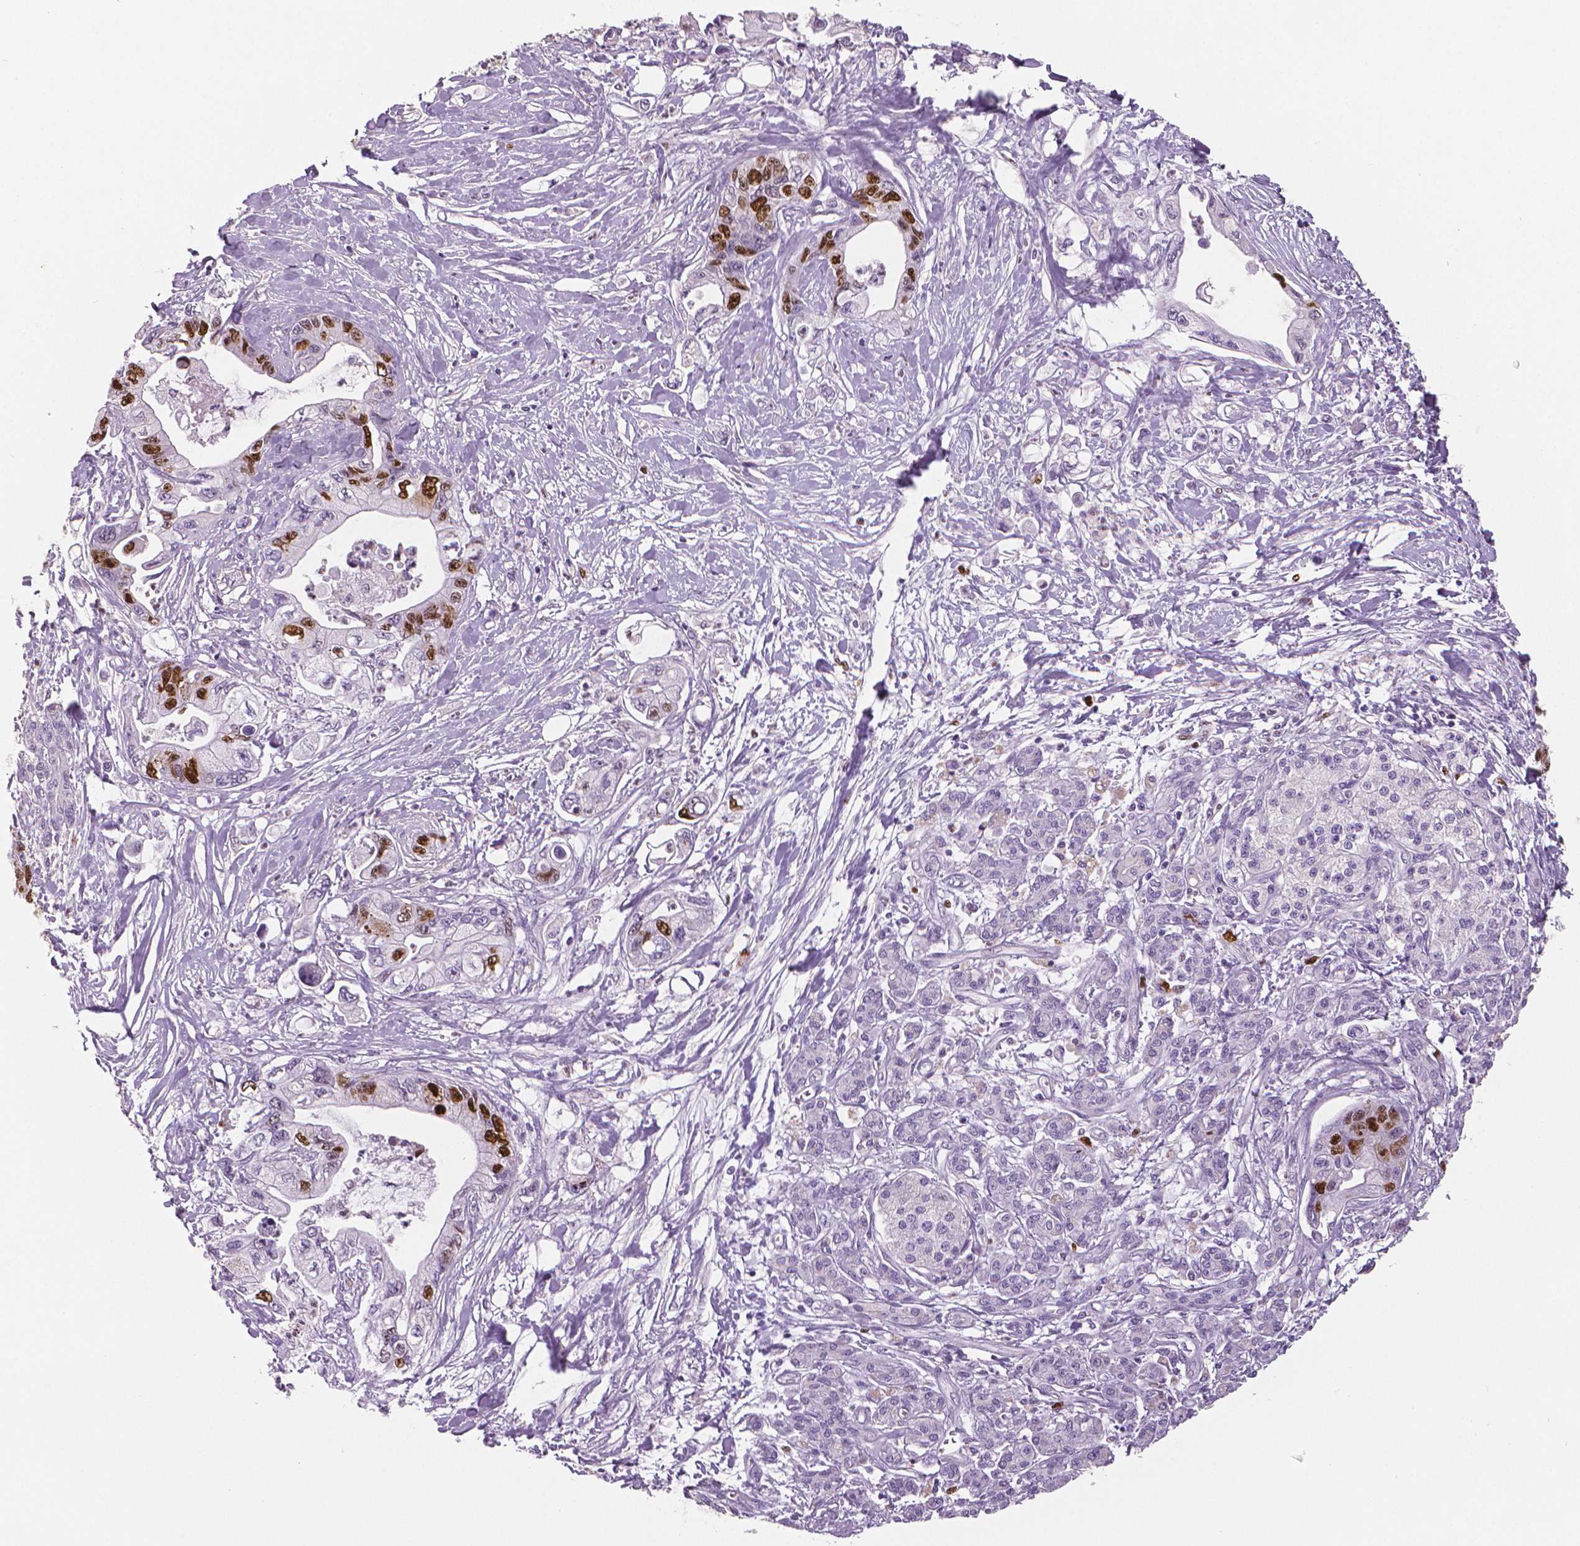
{"staining": {"intensity": "strong", "quantity": "25%-75%", "location": "nuclear"}, "tissue": "pancreatic cancer", "cell_type": "Tumor cells", "image_type": "cancer", "snomed": [{"axis": "morphology", "description": "Adenocarcinoma, NOS"}, {"axis": "topography", "description": "Pancreas"}], "caption": "Protein staining reveals strong nuclear expression in about 25%-75% of tumor cells in adenocarcinoma (pancreatic).", "gene": "MKI67", "patient": {"sex": "male", "age": 61}}